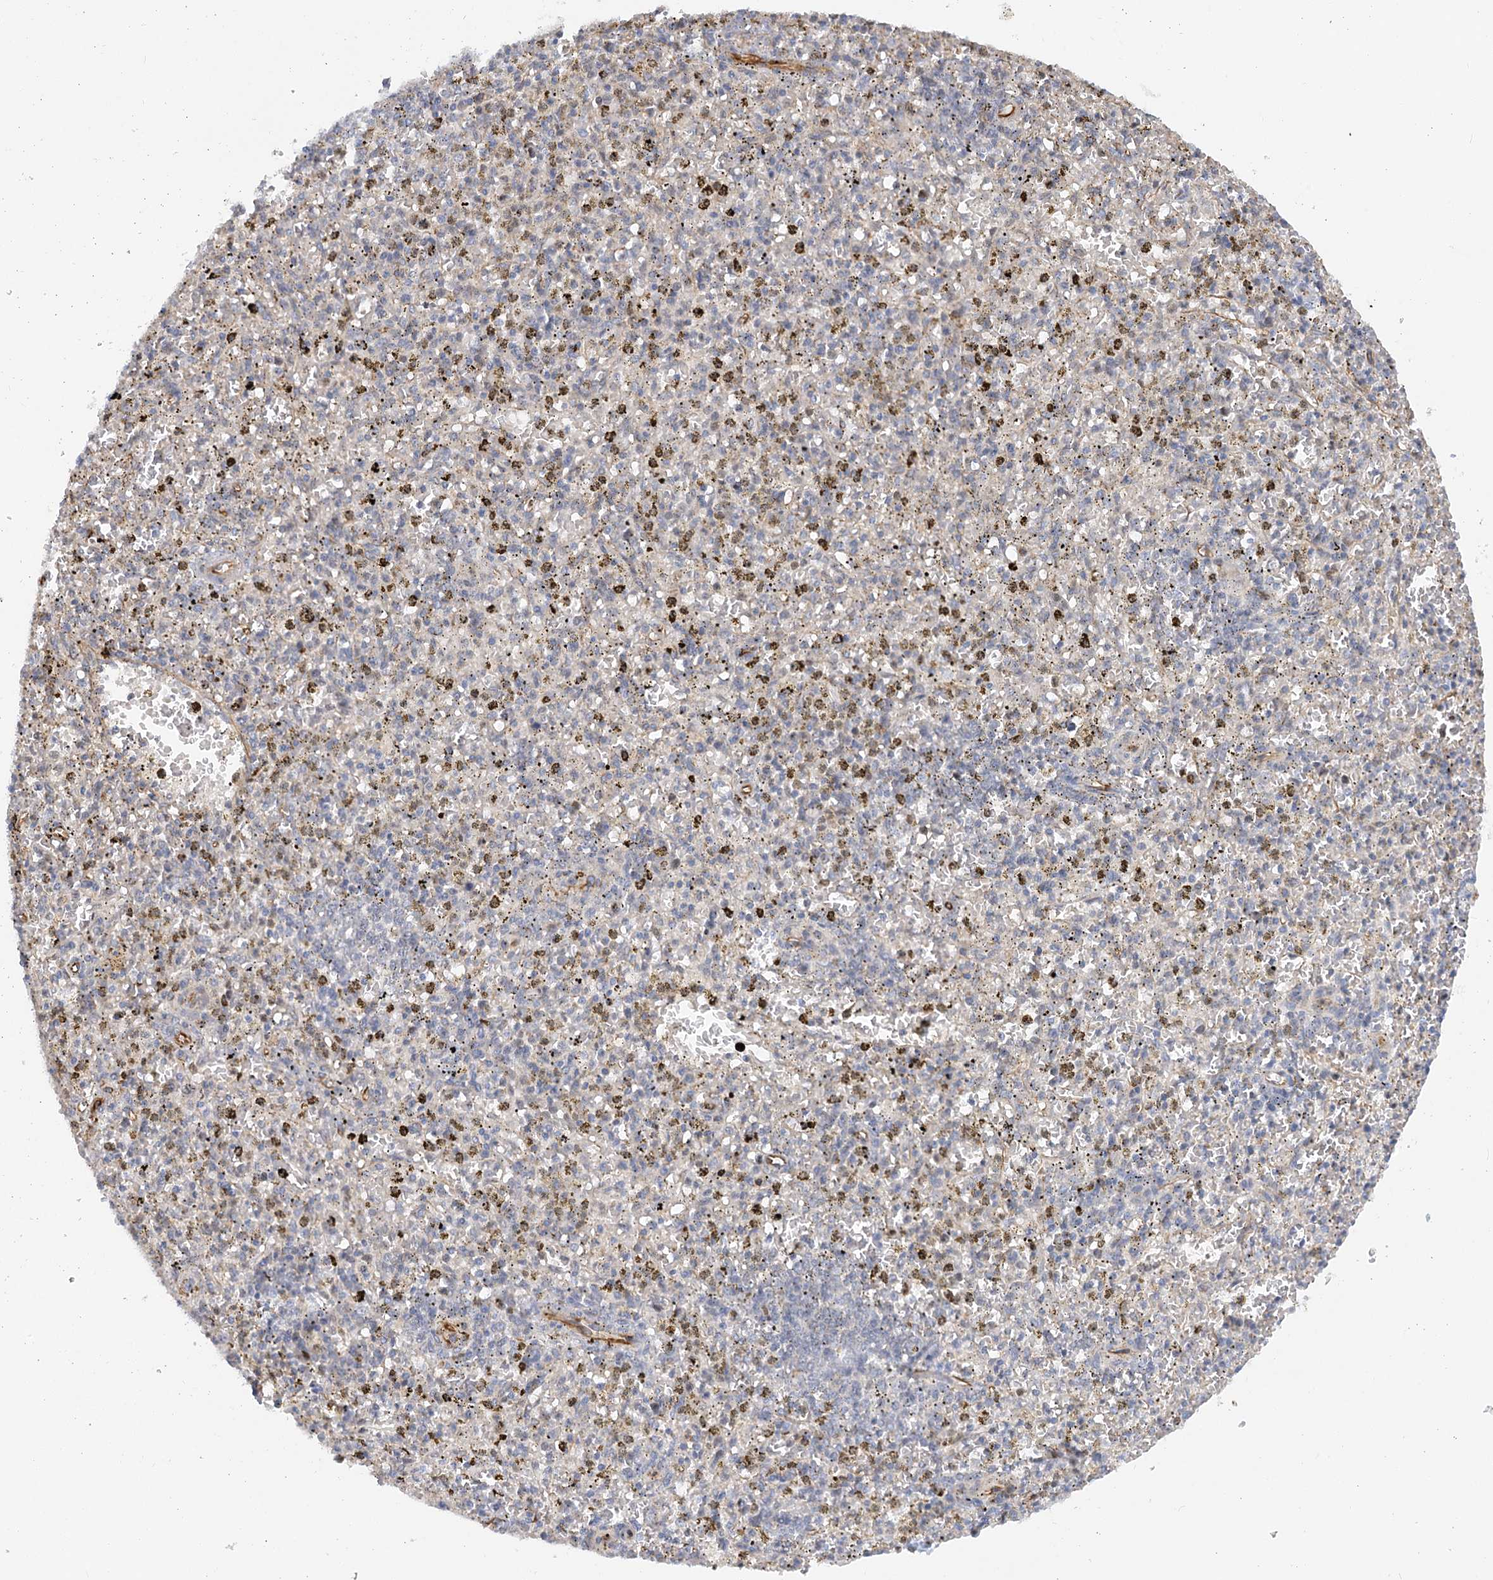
{"staining": {"intensity": "negative", "quantity": "none", "location": "none"}, "tissue": "spleen", "cell_type": "Cells in red pulp", "image_type": "normal", "snomed": [{"axis": "morphology", "description": "Normal tissue, NOS"}, {"axis": "topography", "description": "Spleen"}], "caption": "A photomicrograph of spleen stained for a protein exhibits no brown staining in cells in red pulp.", "gene": "NELL2", "patient": {"sex": "male", "age": 72}}